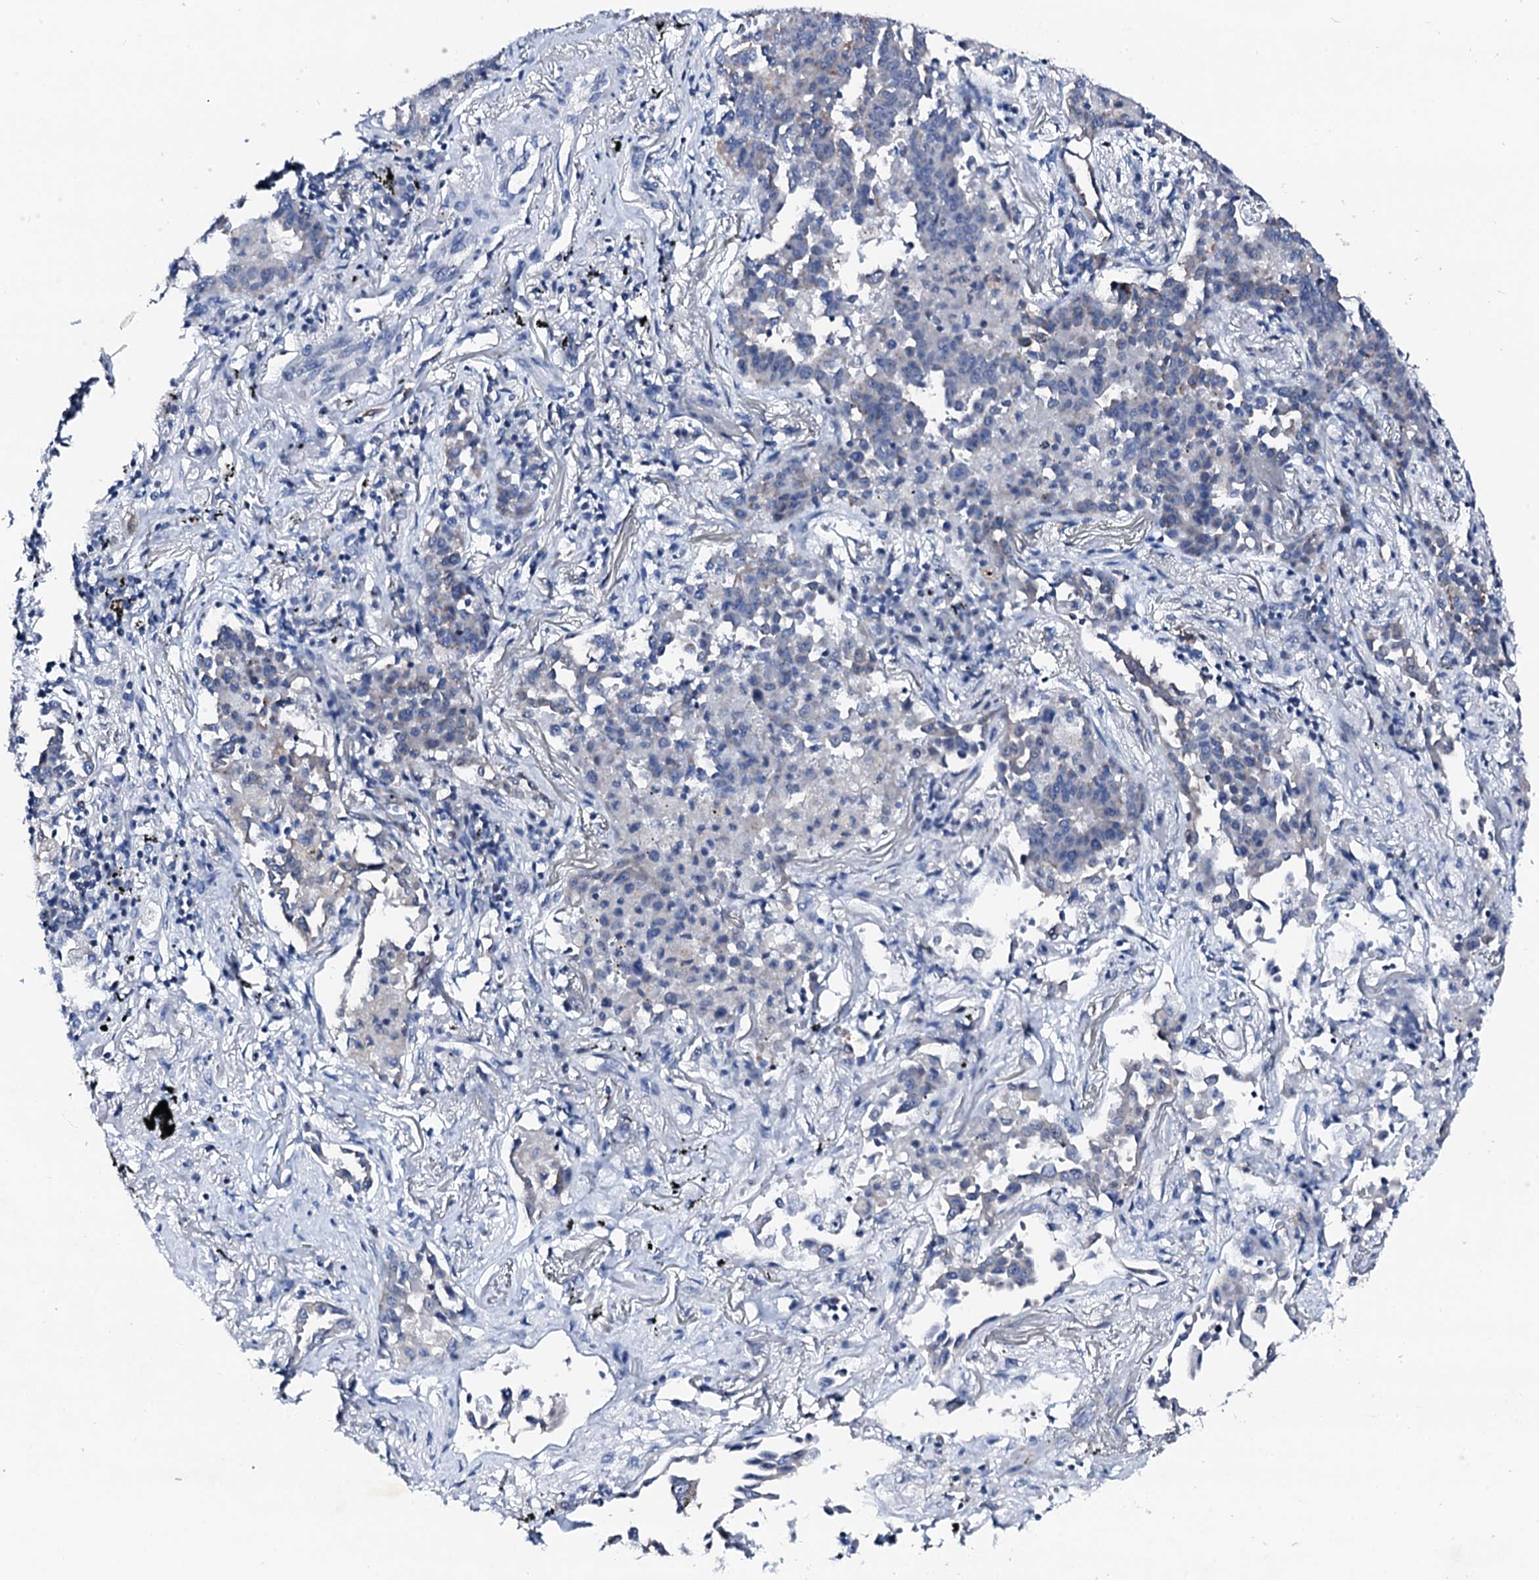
{"staining": {"intensity": "negative", "quantity": "none", "location": "none"}, "tissue": "lung cancer", "cell_type": "Tumor cells", "image_type": "cancer", "snomed": [{"axis": "morphology", "description": "Adenocarcinoma, NOS"}, {"axis": "topography", "description": "Lung"}], "caption": "This micrograph is of adenocarcinoma (lung) stained with IHC to label a protein in brown with the nuclei are counter-stained blue. There is no positivity in tumor cells. The staining is performed using DAB (3,3'-diaminobenzidine) brown chromogen with nuclei counter-stained in using hematoxylin.", "gene": "TRAFD1", "patient": {"sex": "male", "age": 67}}